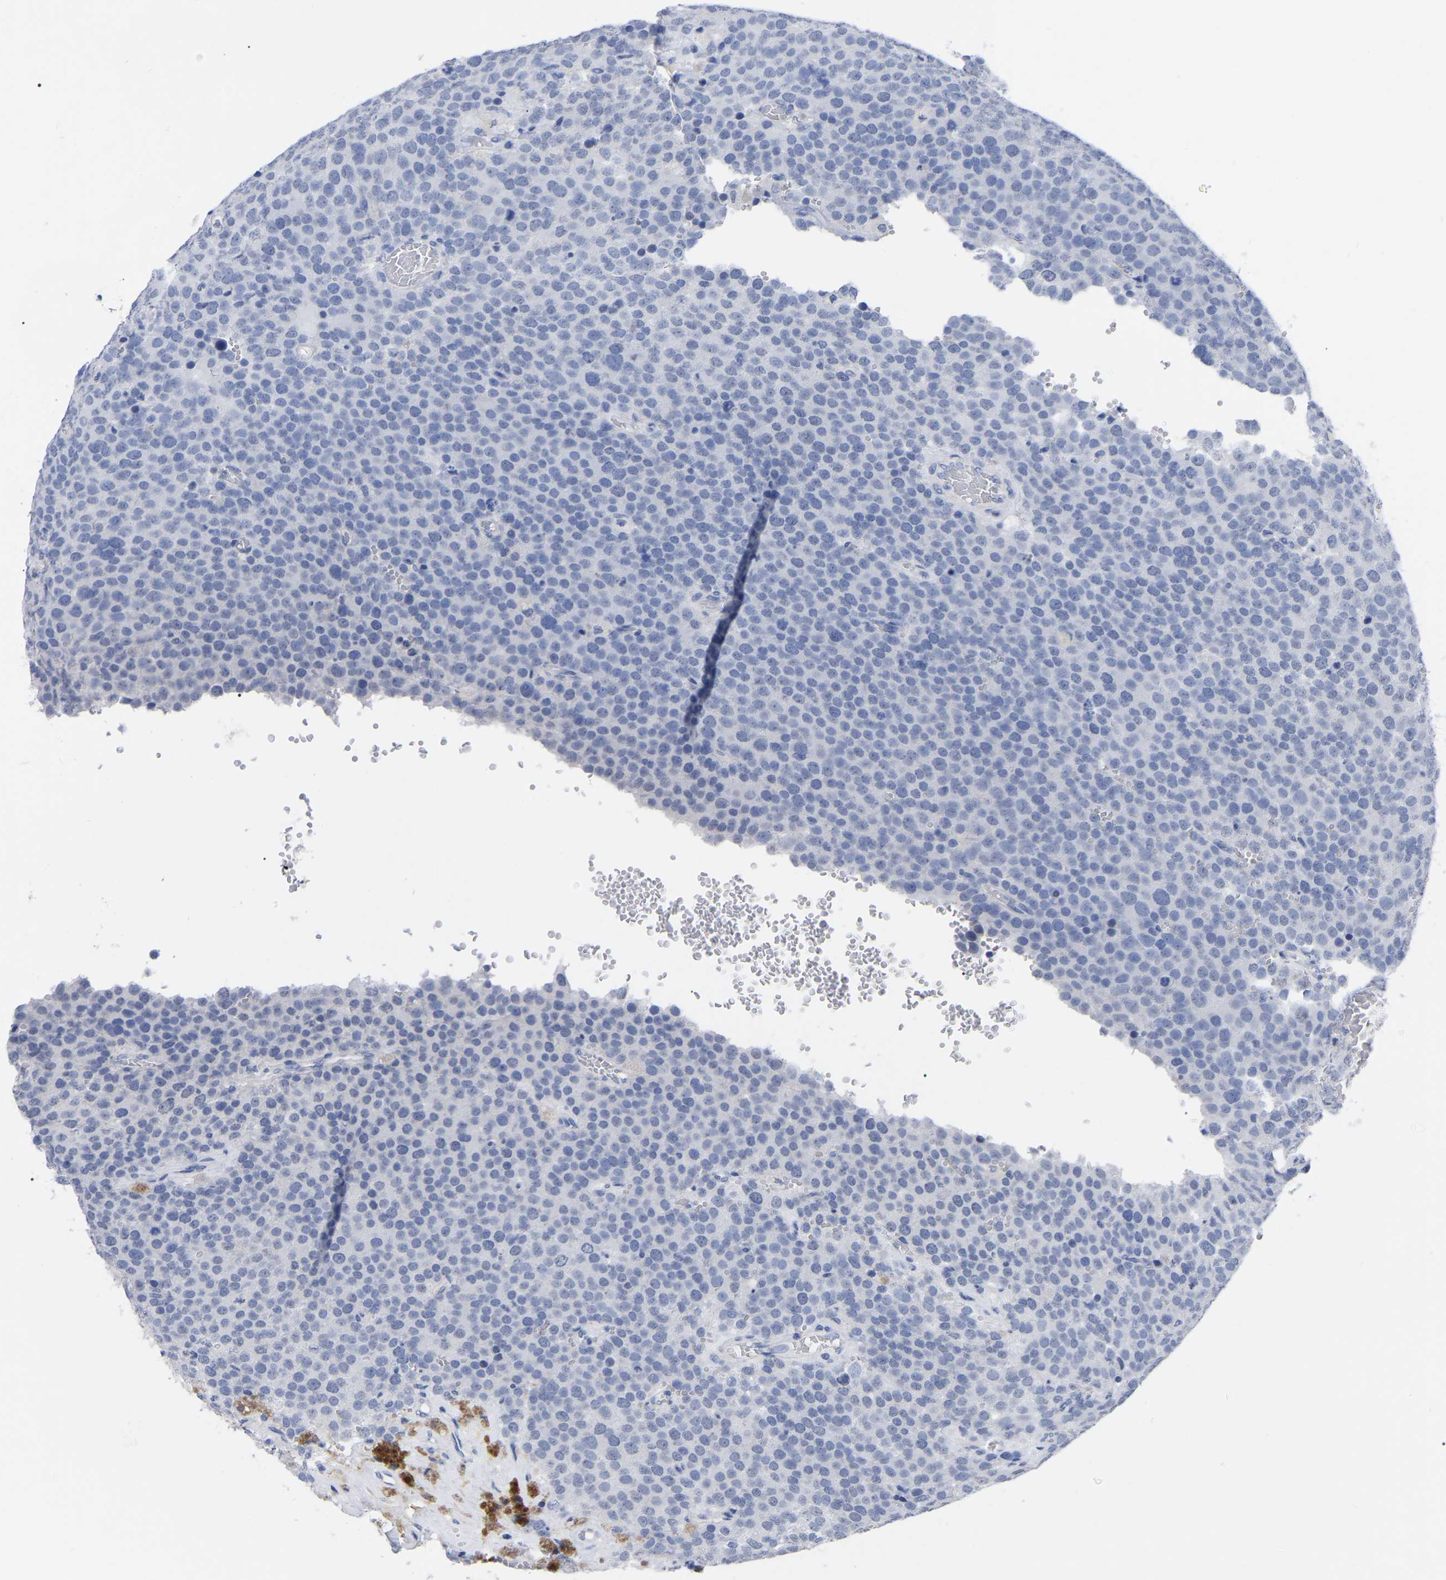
{"staining": {"intensity": "negative", "quantity": "none", "location": "none"}, "tissue": "testis cancer", "cell_type": "Tumor cells", "image_type": "cancer", "snomed": [{"axis": "morphology", "description": "Normal tissue, NOS"}, {"axis": "morphology", "description": "Seminoma, NOS"}, {"axis": "topography", "description": "Testis"}], "caption": "Histopathology image shows no protein positivity in tumor cells of testis seminoma tissue.", "gene": "ANXA13", "patient": {"sex": "male", "age": 71}}